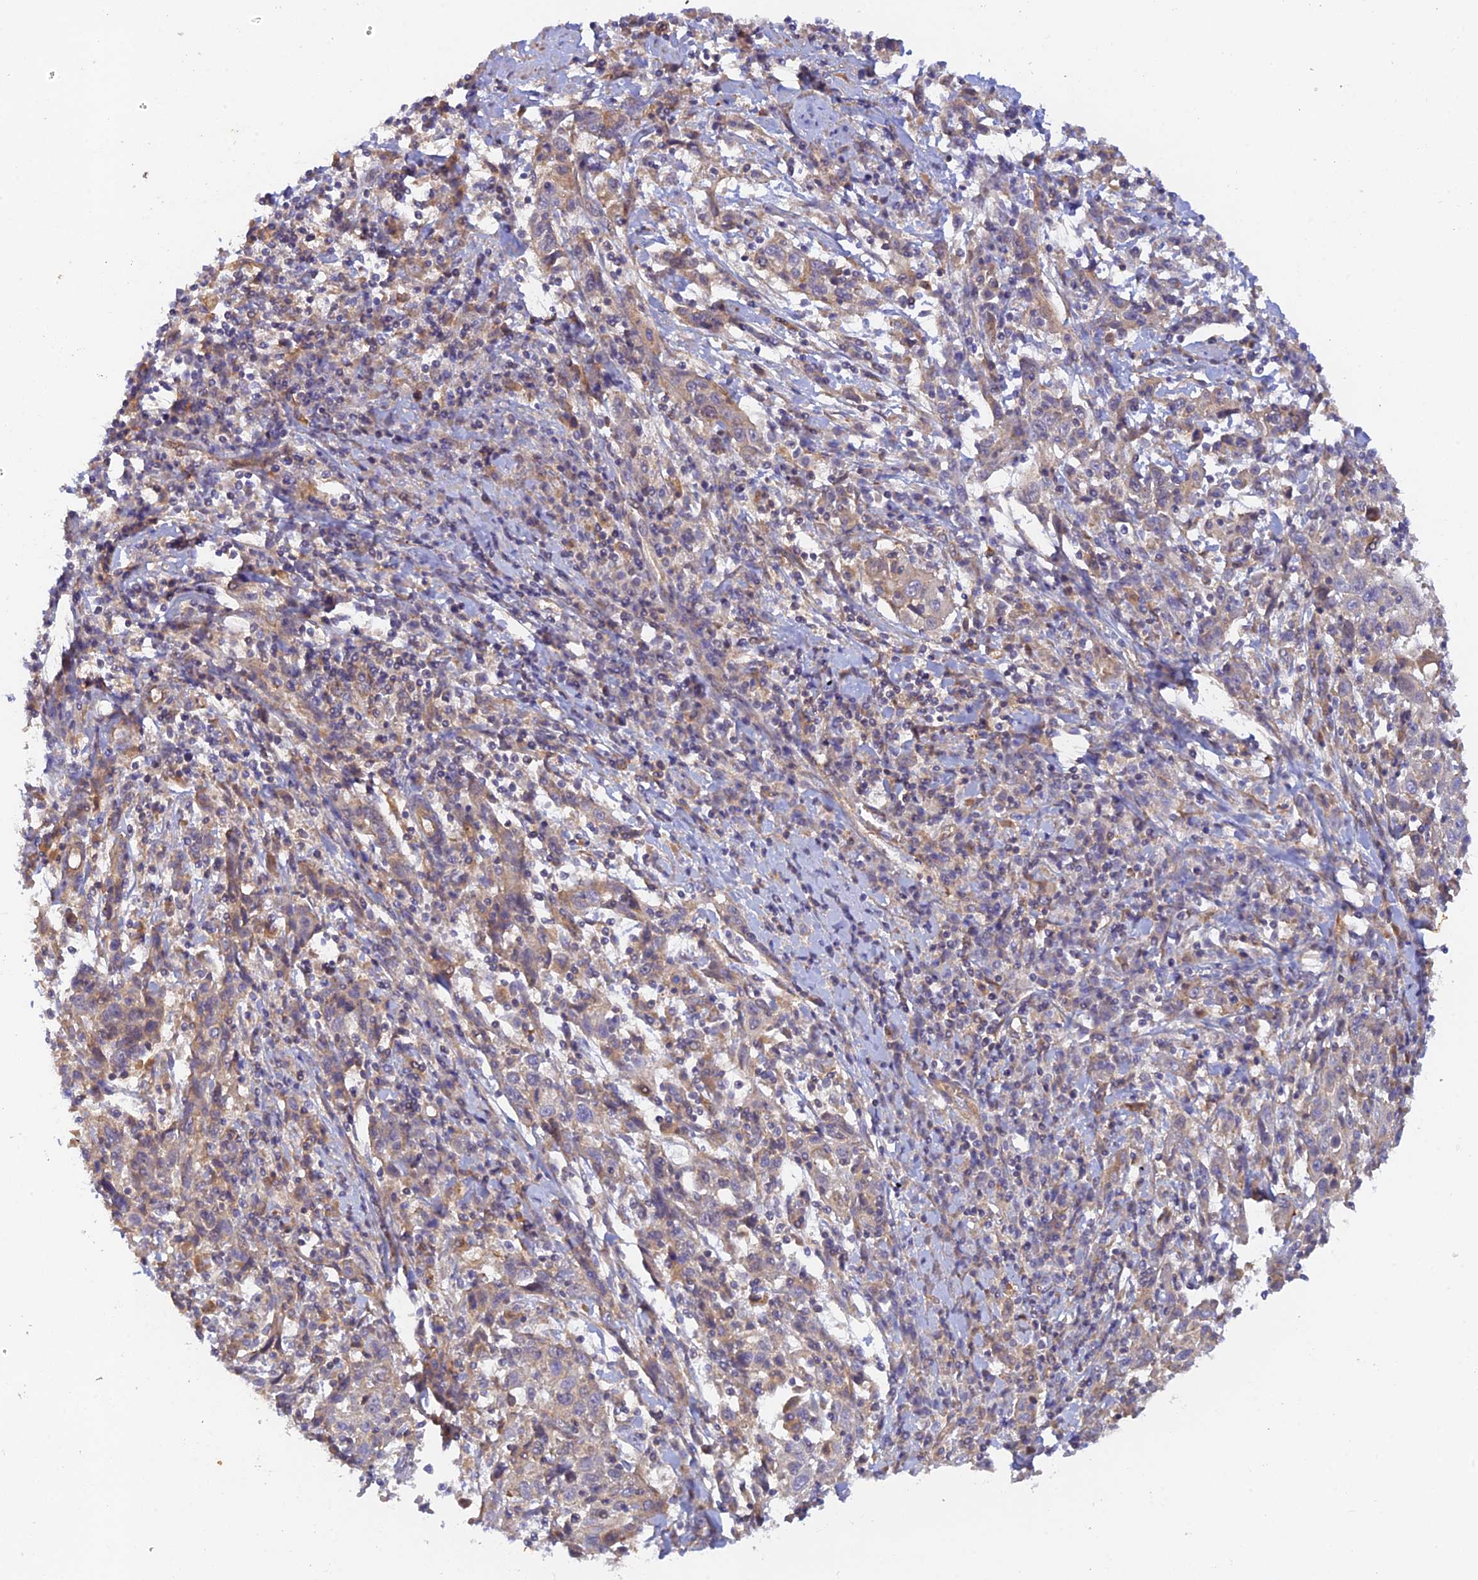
{"staining": {"intensity": "weak", "quantity": "<25%", "location": "cytoplasmic/membranous"}, "tissue": "cervical cancer", "cell_type": "Tumor cells", "image_type": "cancer", "snomed": [{"axis": "morphology", "description": "Squamous cell carcinoma, NOS"}, {"axis": "topography", "description": "Cervix"}], "caption": "High magnification brightfield microscopy of cervical squamous cell carcinoma stained with DAB (brown) and counterstained with hematoxylin (blue): tumor cells show no significant staining.", "gene": "MYO9A", "patient": {"sex": "female", "age": 46}}